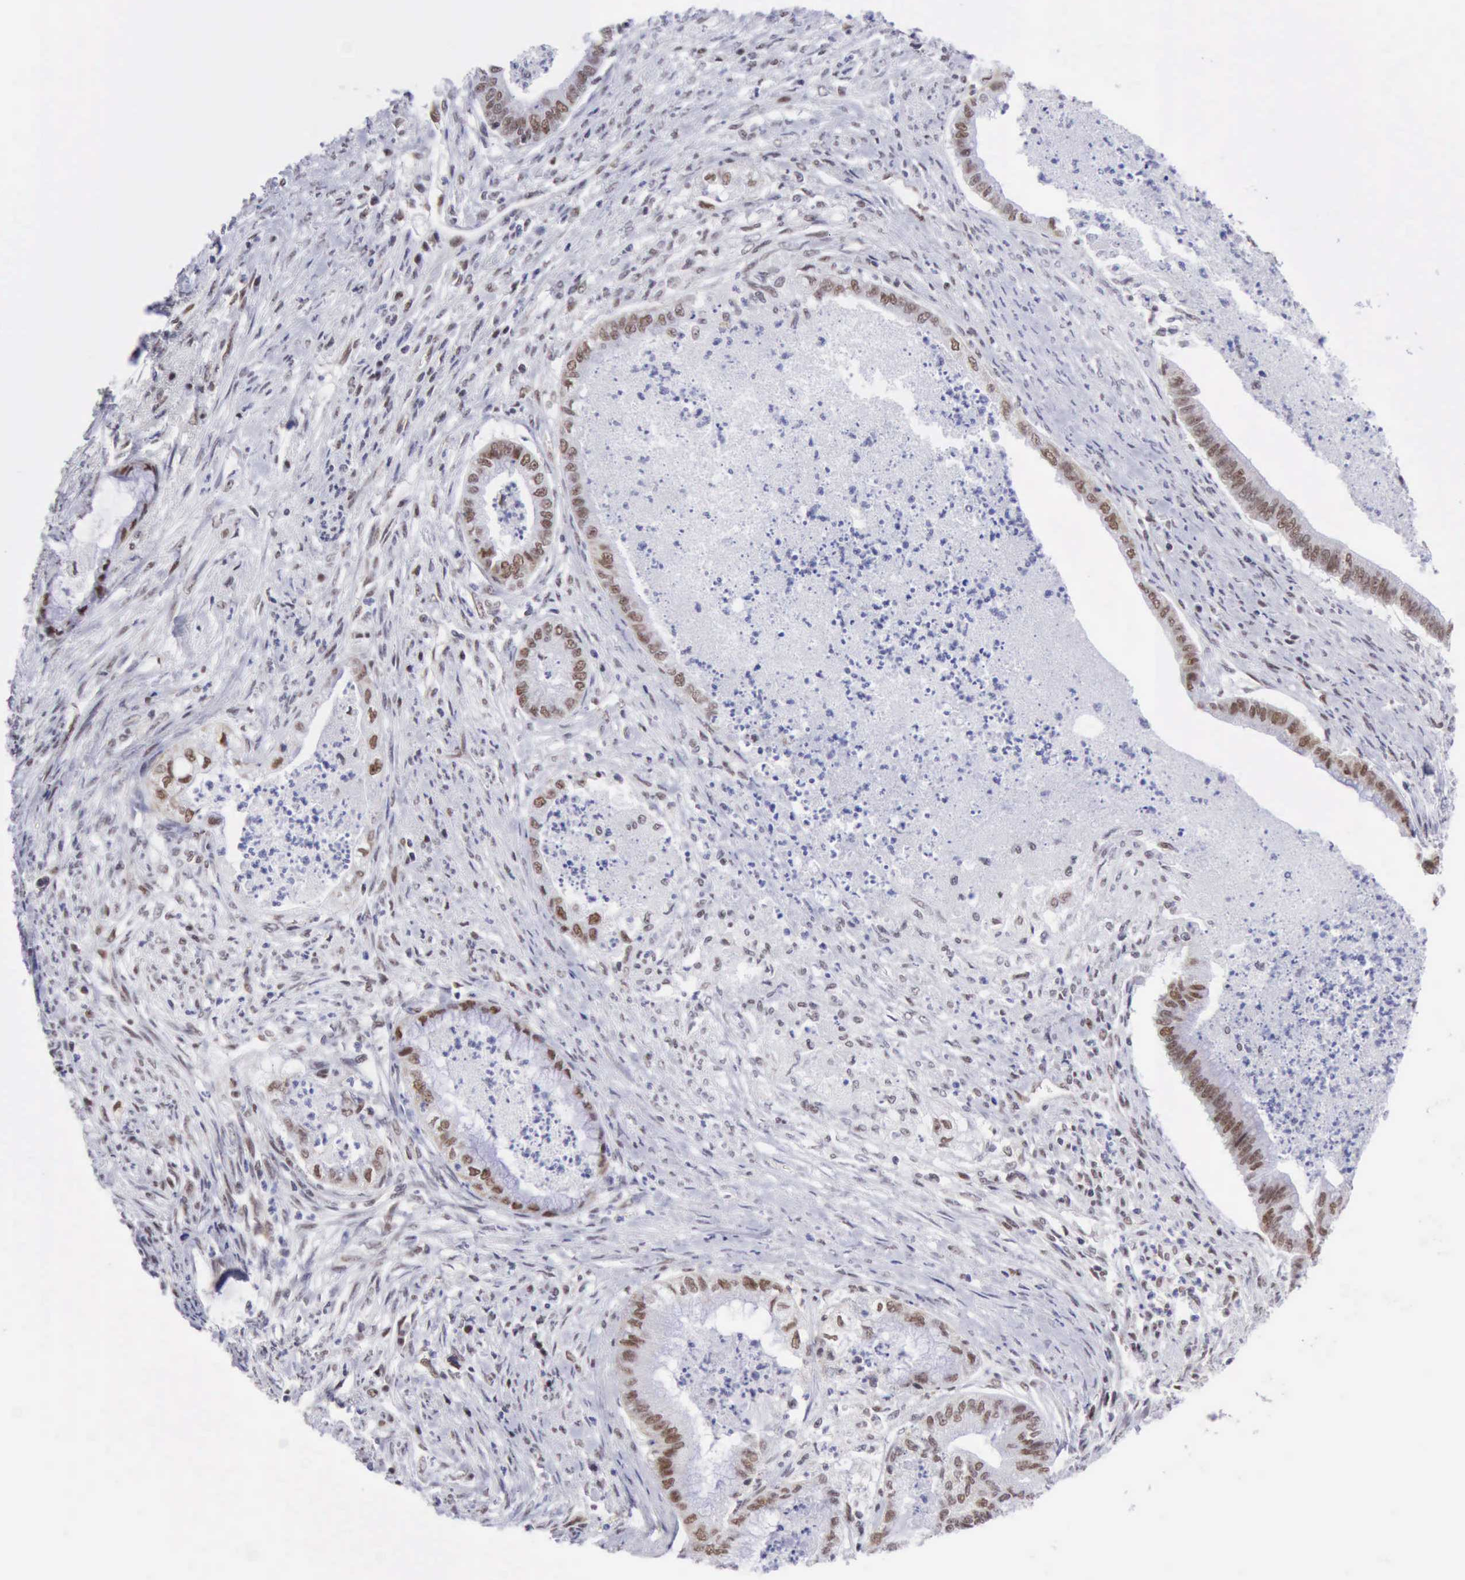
{"staining": {"intensity": "moderate", "quantity": ">75%", "location": "nuclear"}, "tissue": "endometrial cancer", "cell_type": "Tumor cells", "image_type": "cancer", "snomed": [{"axis": "morphology", "description": "Necrosis, NOS"}, {"axis": "morphology", "description": "Adenocarcinoma, NOS"}, {"axis": "topography", "description": "Endometrium"}], "caption": "This image displays immunohistochemistry (IHC) staining of human endometrial adenocarcinoma, with medium moderate nuclear expression in approximately >75% of tumor cells.", "gene": "ERCC4", "patient": {"sex": "female", "age": 79}}